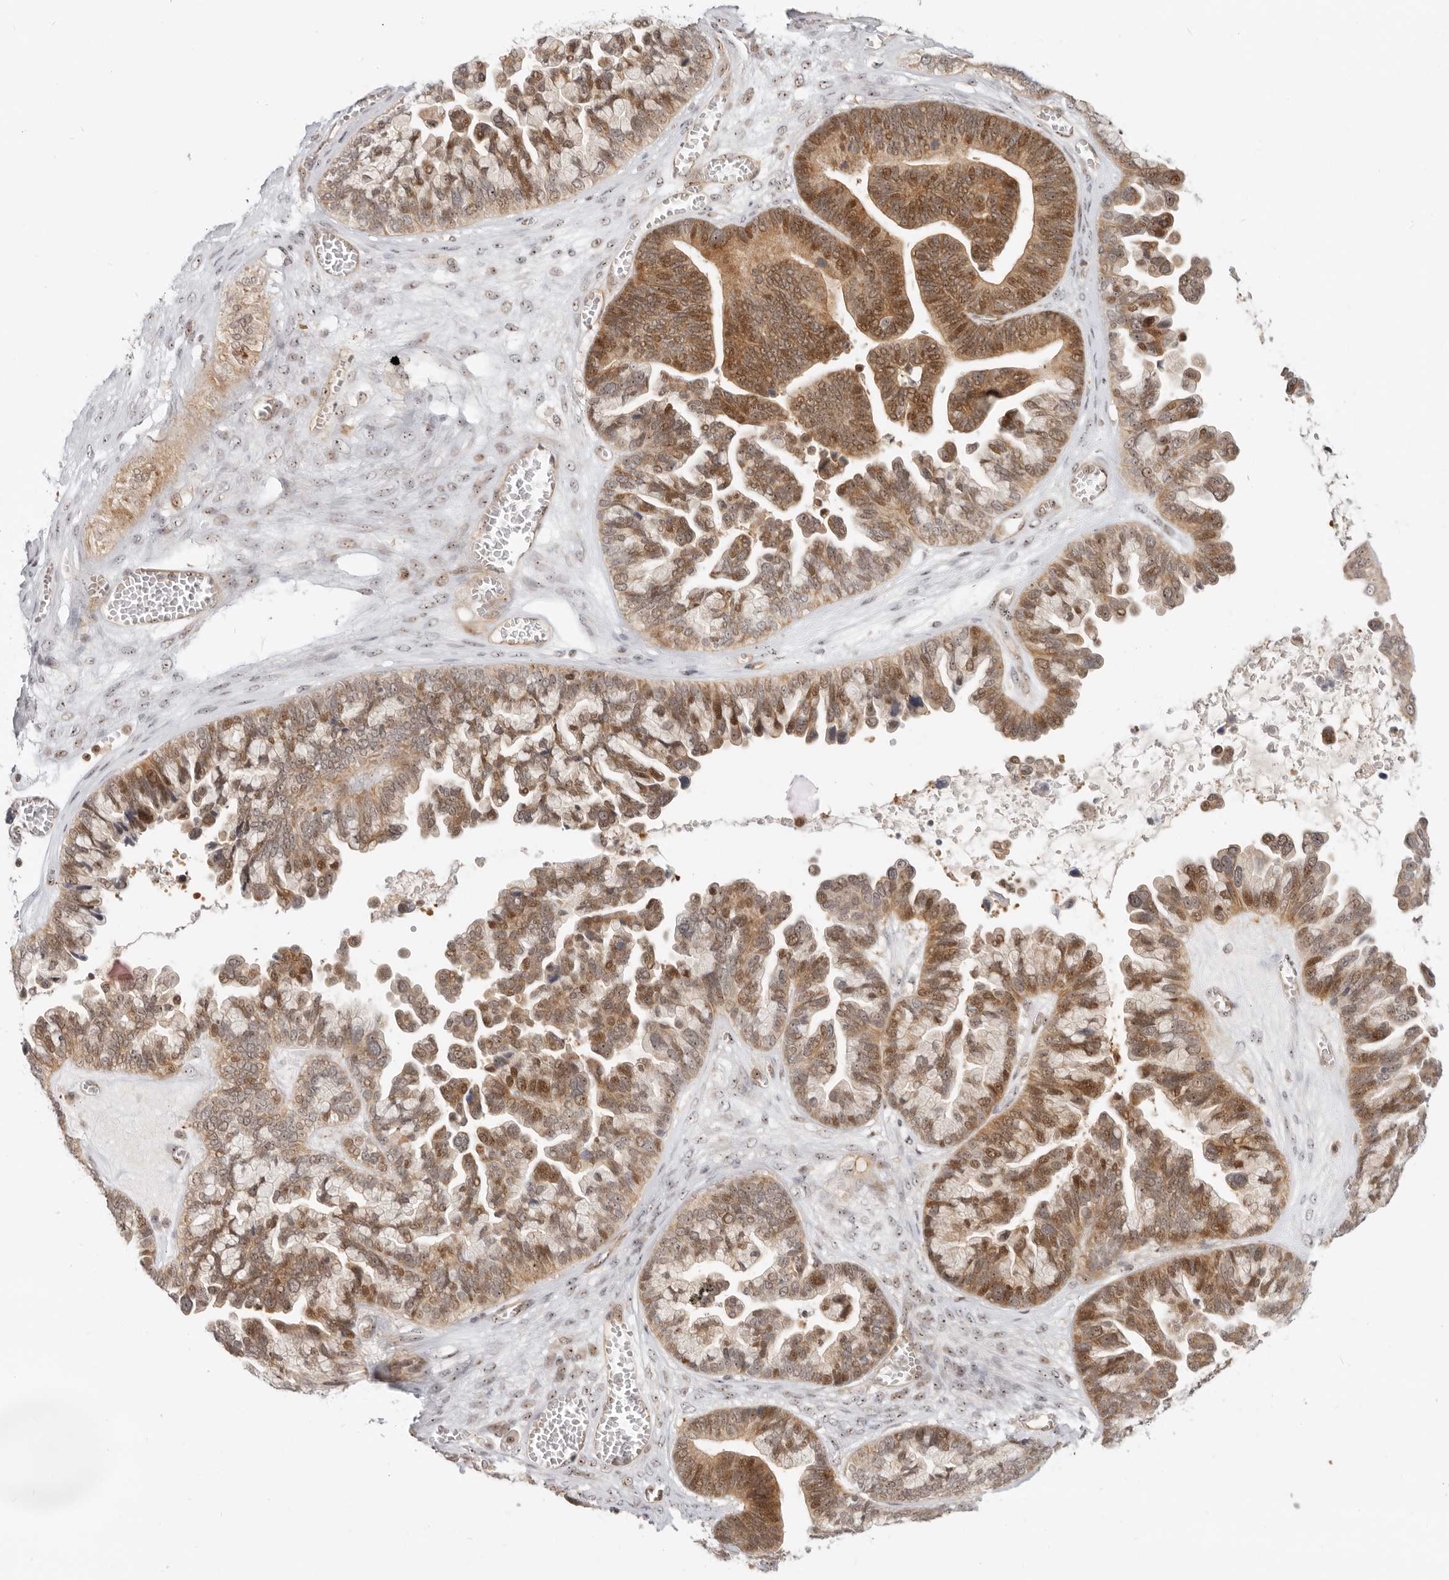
{"staining": {"intensity": "moderate", "quantity": ">75%", "location": "cytoplasmic/membranous,nuclear"}, "tissue": "ovarian cancer", "cell_type": "Tumor cells", "image_type": "cancer", "snomed": [{"axis": "morphology", "description": "Cystadenocarcinoma, serous, NOS"}, {"axis": "topography", "description": "Ovary"}], "caption": "A photomicrograph of human ovarian serous cystadenocarcinoma stained for a protein shows moderate cytoplasmic/membranous and nuclear brown staining in tumor cells.", "gene": "BAP1", "patient": {"sex": "female", "age": 56}}